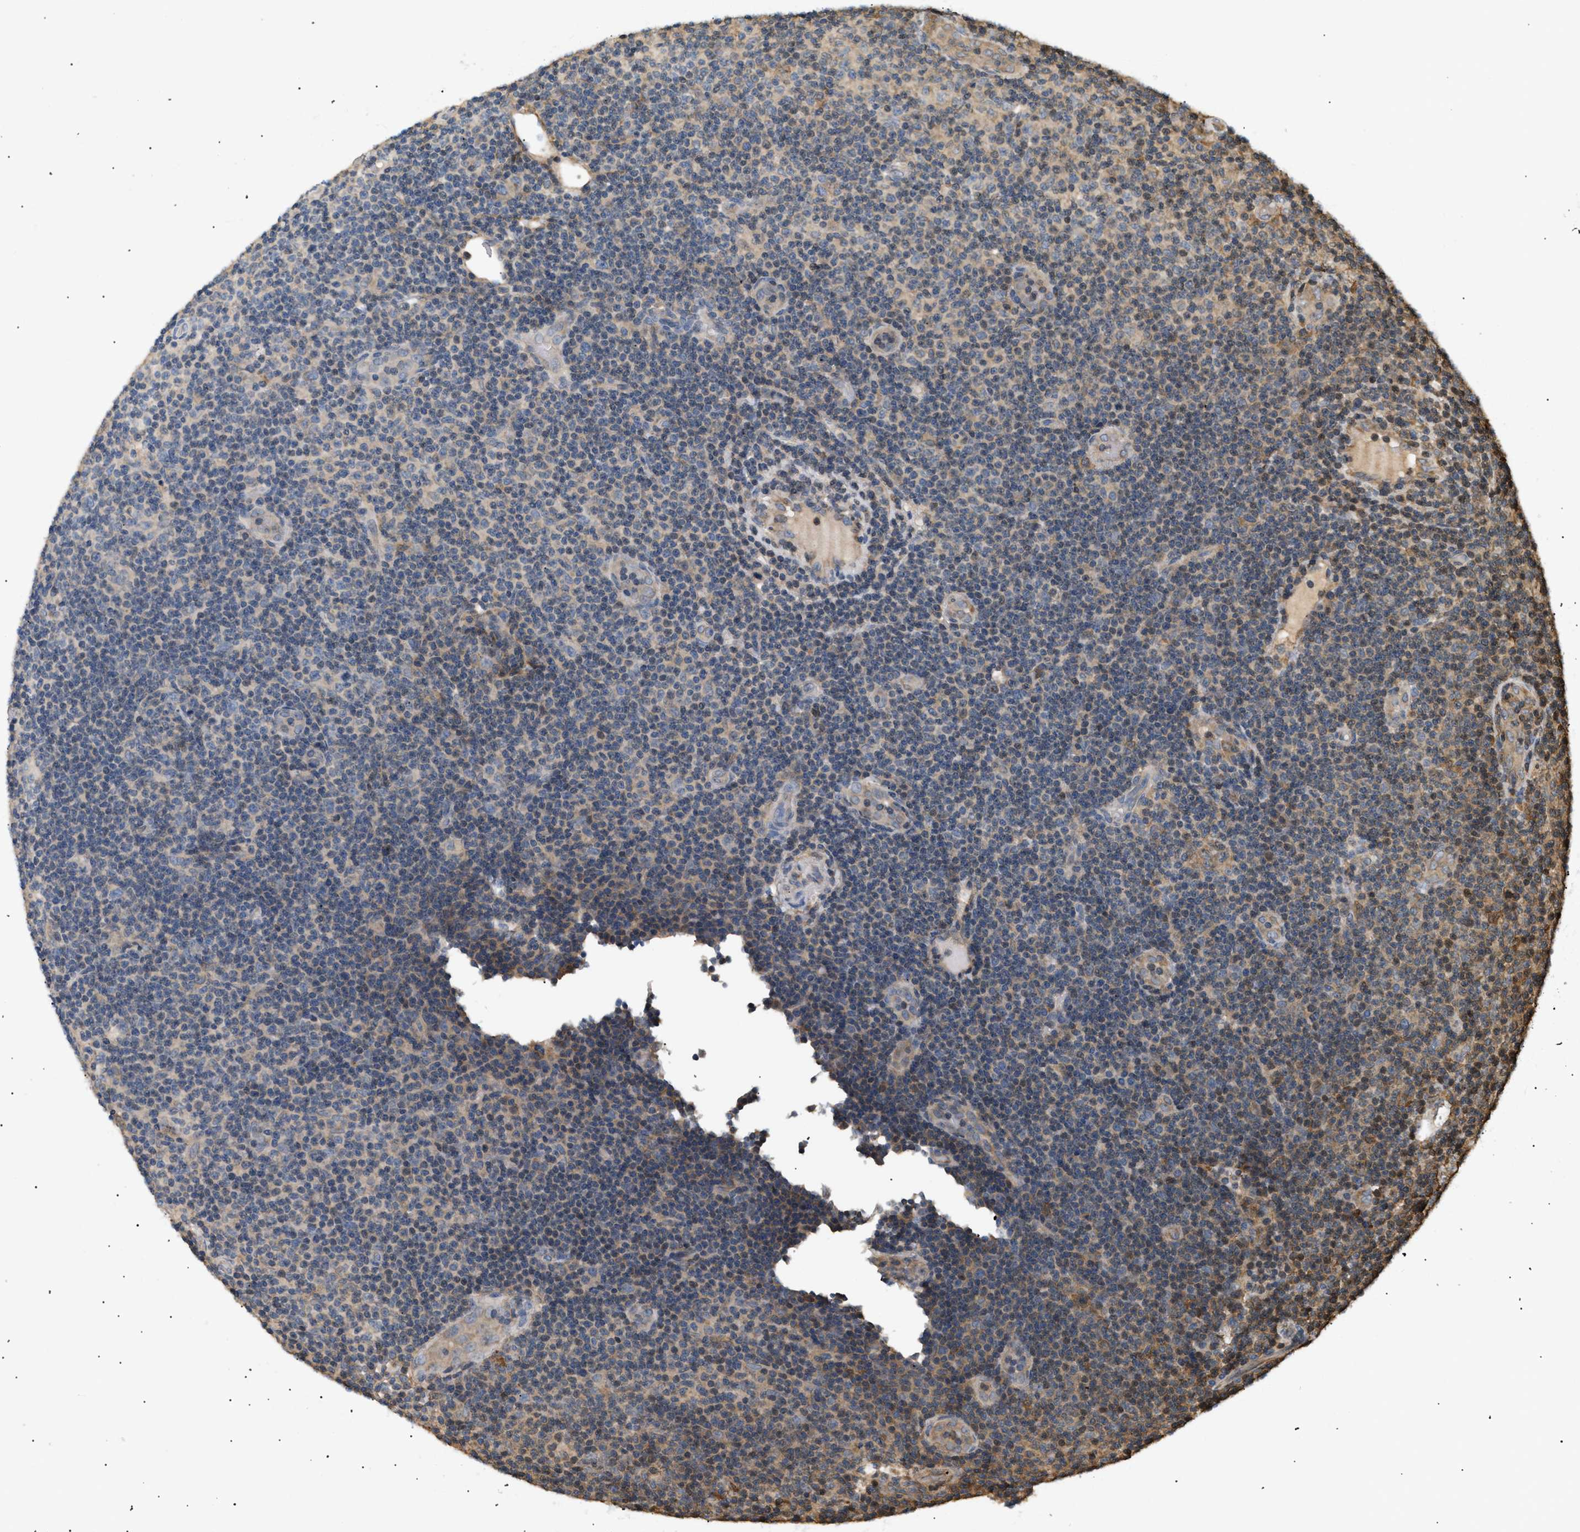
{"staining": {"intensity": "weak", "quantity": "25%-75%", "location": "cytoplasmic/membranous"}, "tissue": "lymphoma", "cell_type": "Tumor cells", "image_type": "cancer", "snomed": [{"axis": "morphology", "description": "Malignant lymphoma, non-Hodgkin's type, Low grade"}, {"axis": "topography", "description": "Lymph node"}], "caption": "About 25%-75% of tumor cells in lymphoma exhibit weak cytoplasmic/membranous protein positivity as visualized by brown immunohistochemical staining.", "gene": "FARS2", "patient": {"sex": "male", "age": 83}}